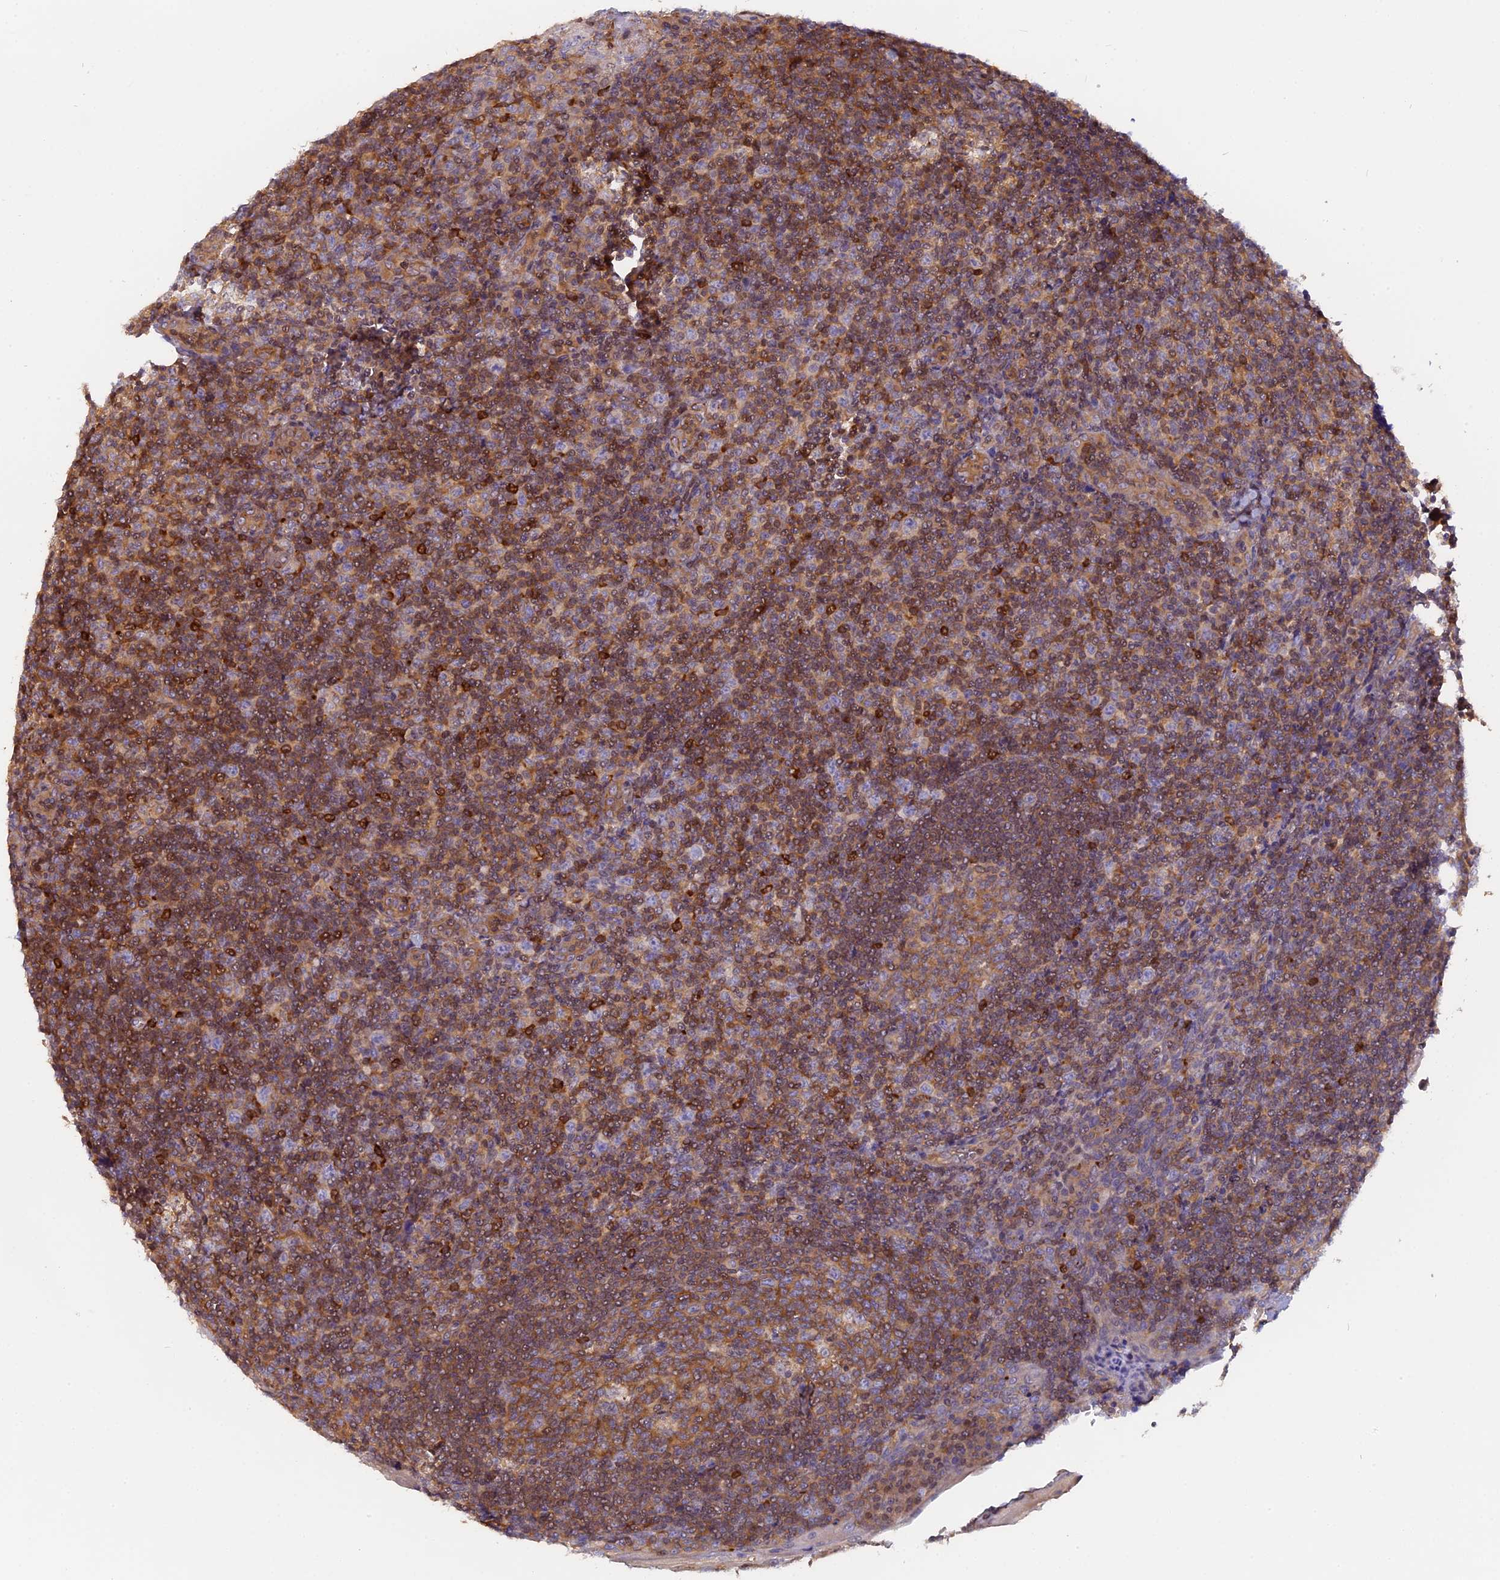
{"staining": {"intensity": "moderate", "quantity": ">75%", "location": "cytoplasmic/membranous"}, "tissue": "tonsil", "cell_type": "Germinal center cells", "image_type": "normal", "snomed": [{"axis": "morphology", "description": "Normal tissue, NOS"}, {"axis": "topography", "description": "Tonsil"}], "caption": "A medium amount of moderate cytoplasmic/membranous expression is seen in approximately >75% of germinal center cells in unremarkable tonsil.", "gene": "FAM118B", "patient": {"sex": "male", "age": 37}}